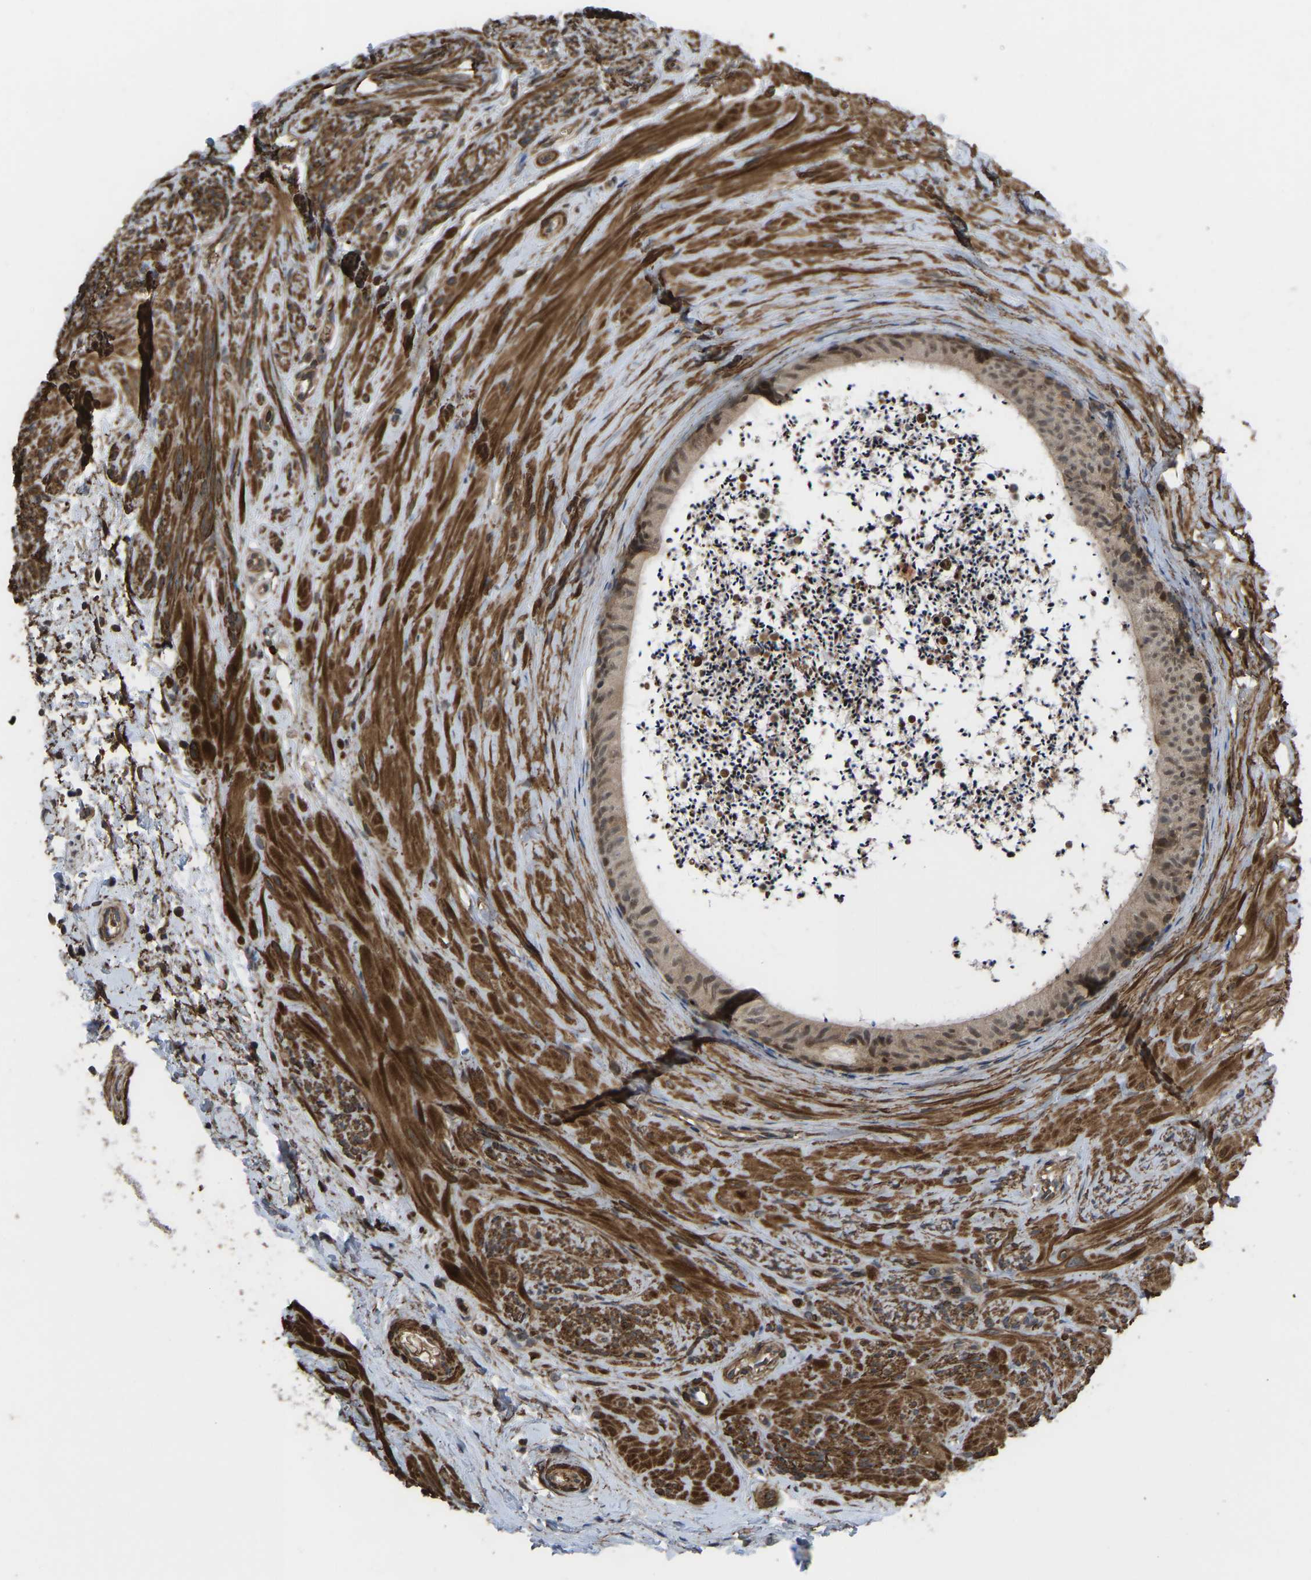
{"staining": {"intensity": "moderate", "quantity": ">75%", "location": "cytoplasmic/membranous,nuclear"}, "tissue": "epididymis", "cell_type": "Glandular cells", "image_type": "normal", "snomed": [{"axis": "morphology", "description": "Normal tissue, NOS"}, {"axis": "topography", "description": "Epididymis"}], "caption": "Moderate cytoplasmic/membranous,nuclear expression is seen in about >75% of glandular cells in normal epididymis. (DAB IHC with brightfield microscopy, high magnification).", "gene": "CYP7B1", "patient": {"sex": "male", "age": 56}}